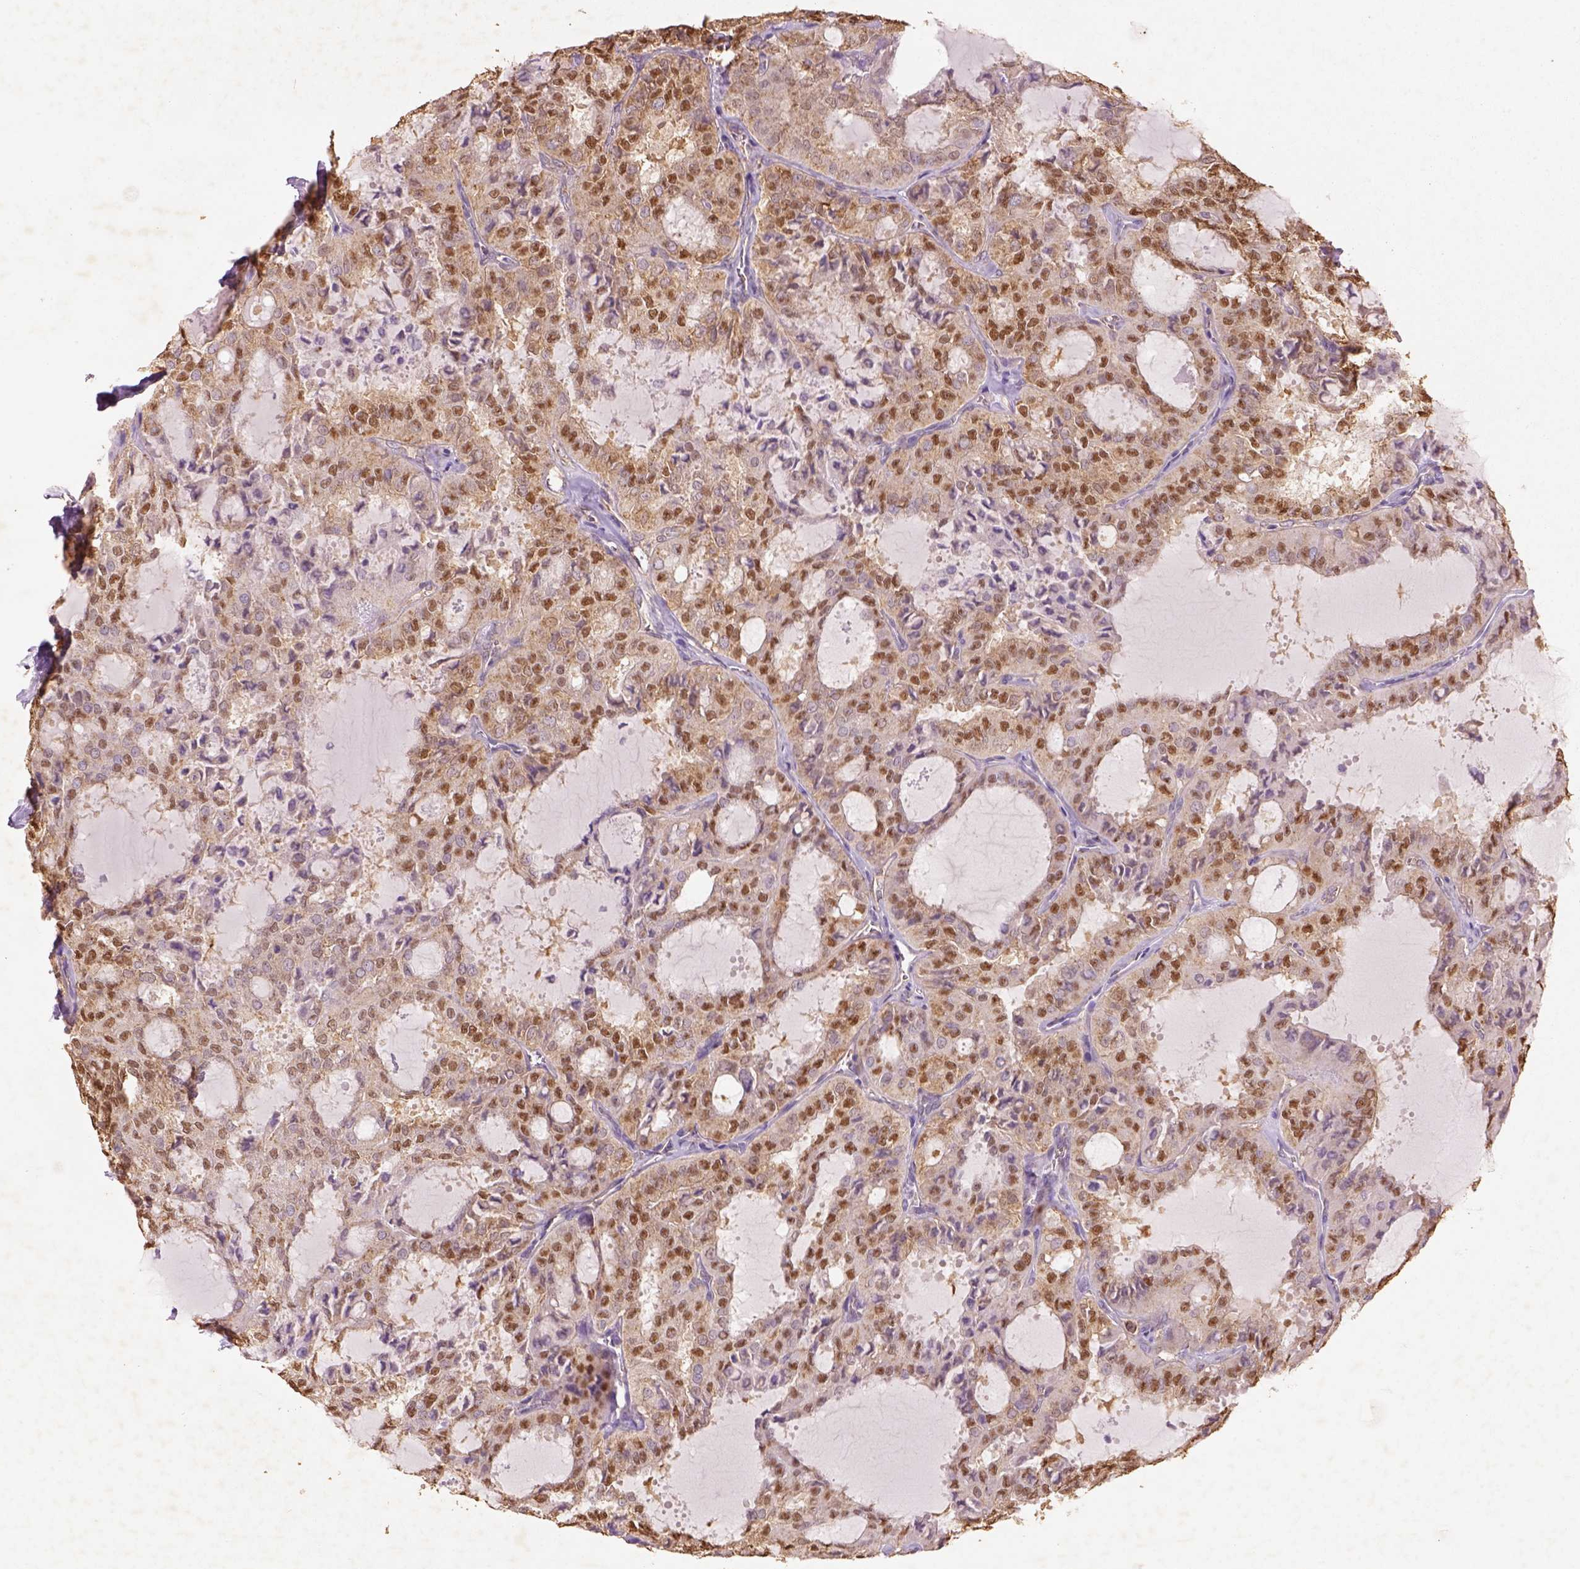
{"staining": {"intensity": "moderate", "quantity": ">75%", "location": "nuclear"}, "tissue": "thyroid cancer", "cell_type": "Tumor cells", "image_type": "cancer", "snomed": [{"axis": "morphology", "description": "Follicular adenoma carcinoma, NOS"}, {"axis": "topography", "description": "Thyroid gland"}], "caption": "Tumor cells exhibit moderate nuclear positivity in about >75% of cells in thyroid cancer (follicular adenoma carcinoma). (IHC, brightfield microscopy, high magnification).", "gene": "AP2B1", "patient": {"sex": "male", "age": 75}}